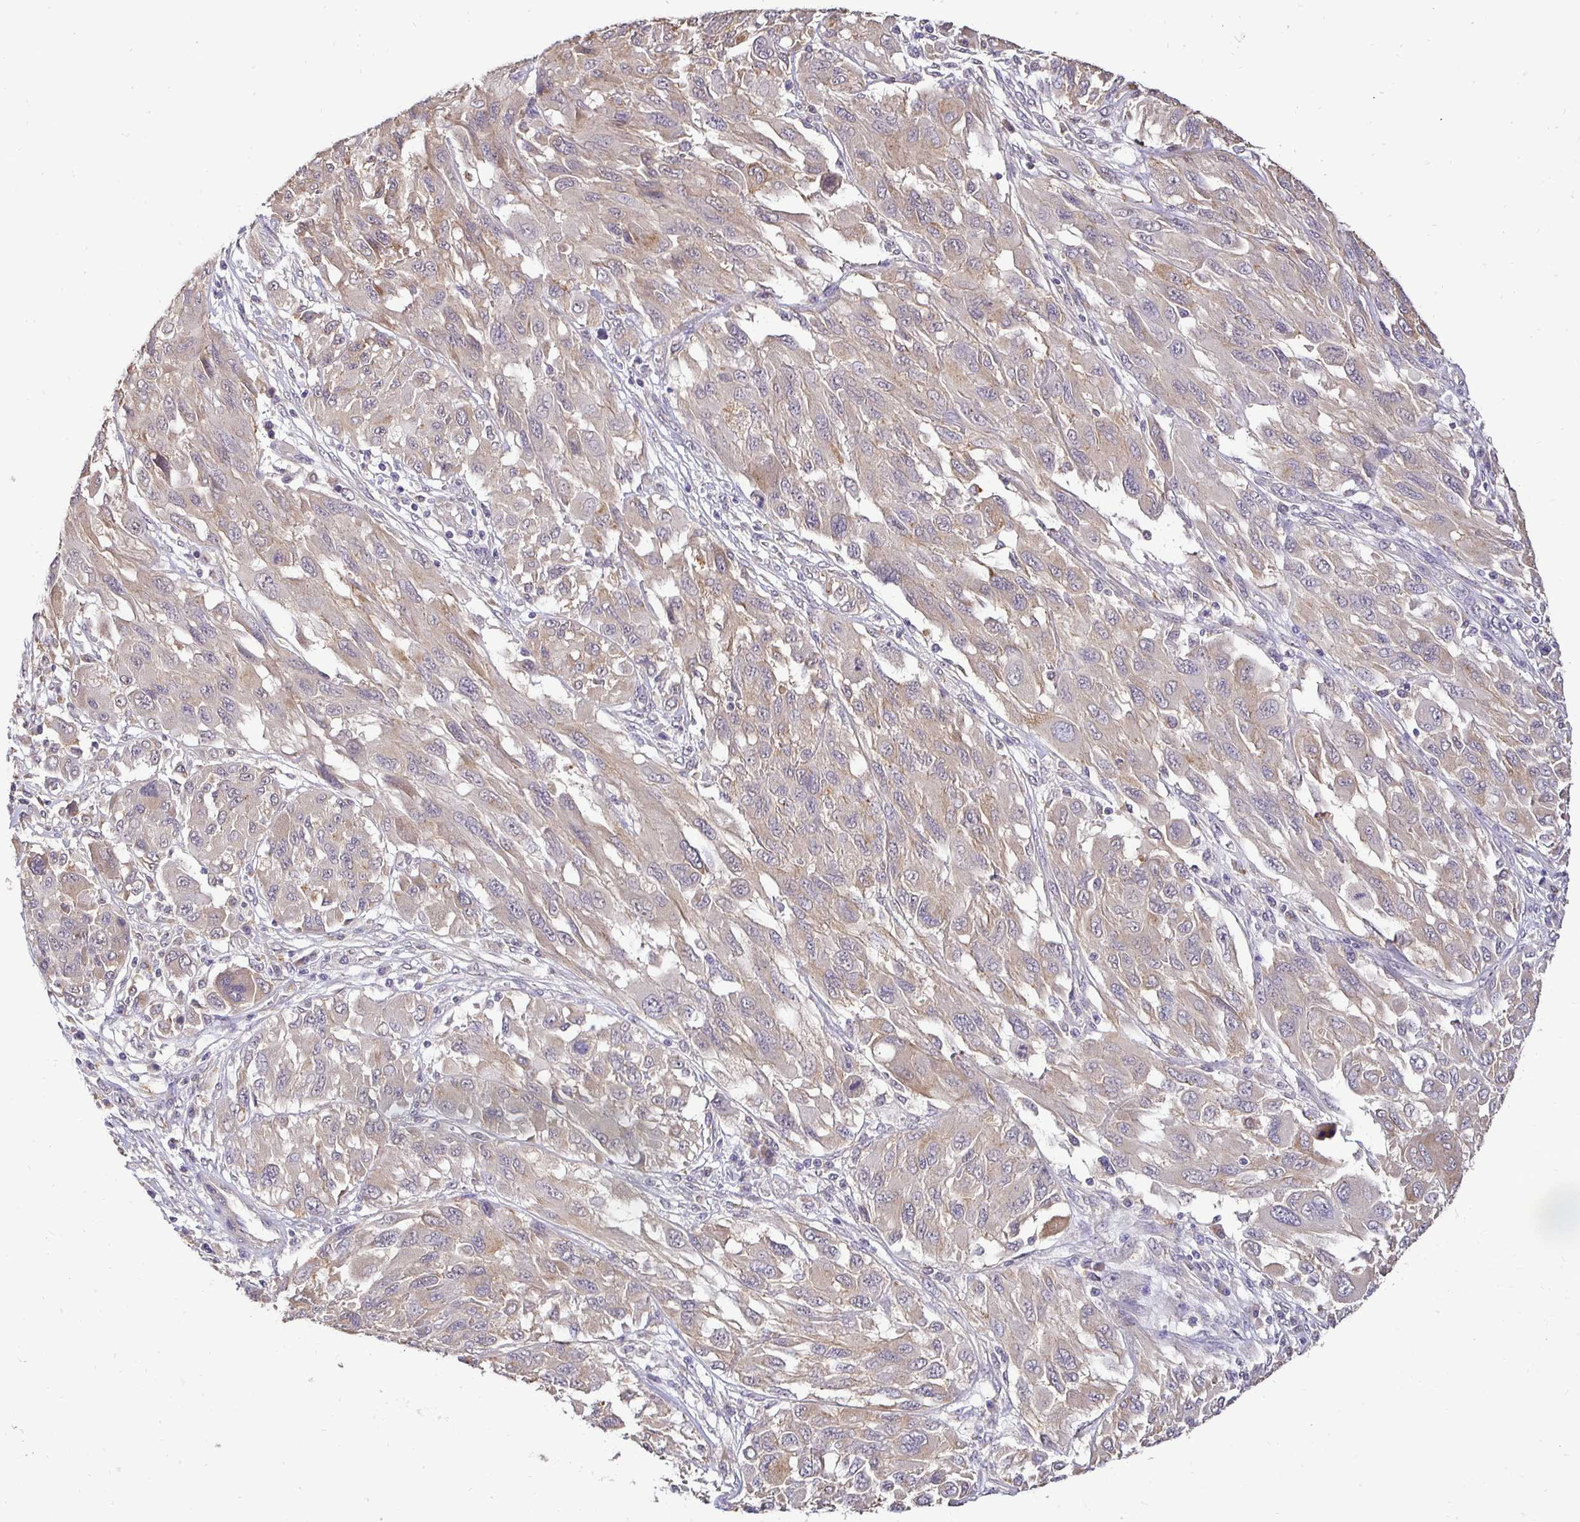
{"staining": {"intensity": "weak", "quantity": ">75%", "location": "cytoplasmic/membranous"}, "tissue": "melanoma", "cell_type": "Tumor cells", "image_type": "cancer", "snomed": [{"axis": "morphology", "description": "Malignant melanoma, NOS"}, {"axis": "topography", "description": "Skin"}], "caption": "About >75% of tumor cells in human malignant melanoma show weak cytoplasmic/membranous protein expression as visualized by brown immunohistochemical staining.", "gene": "RHEBL1", "patient": {"sex": "female", "age": 91}}